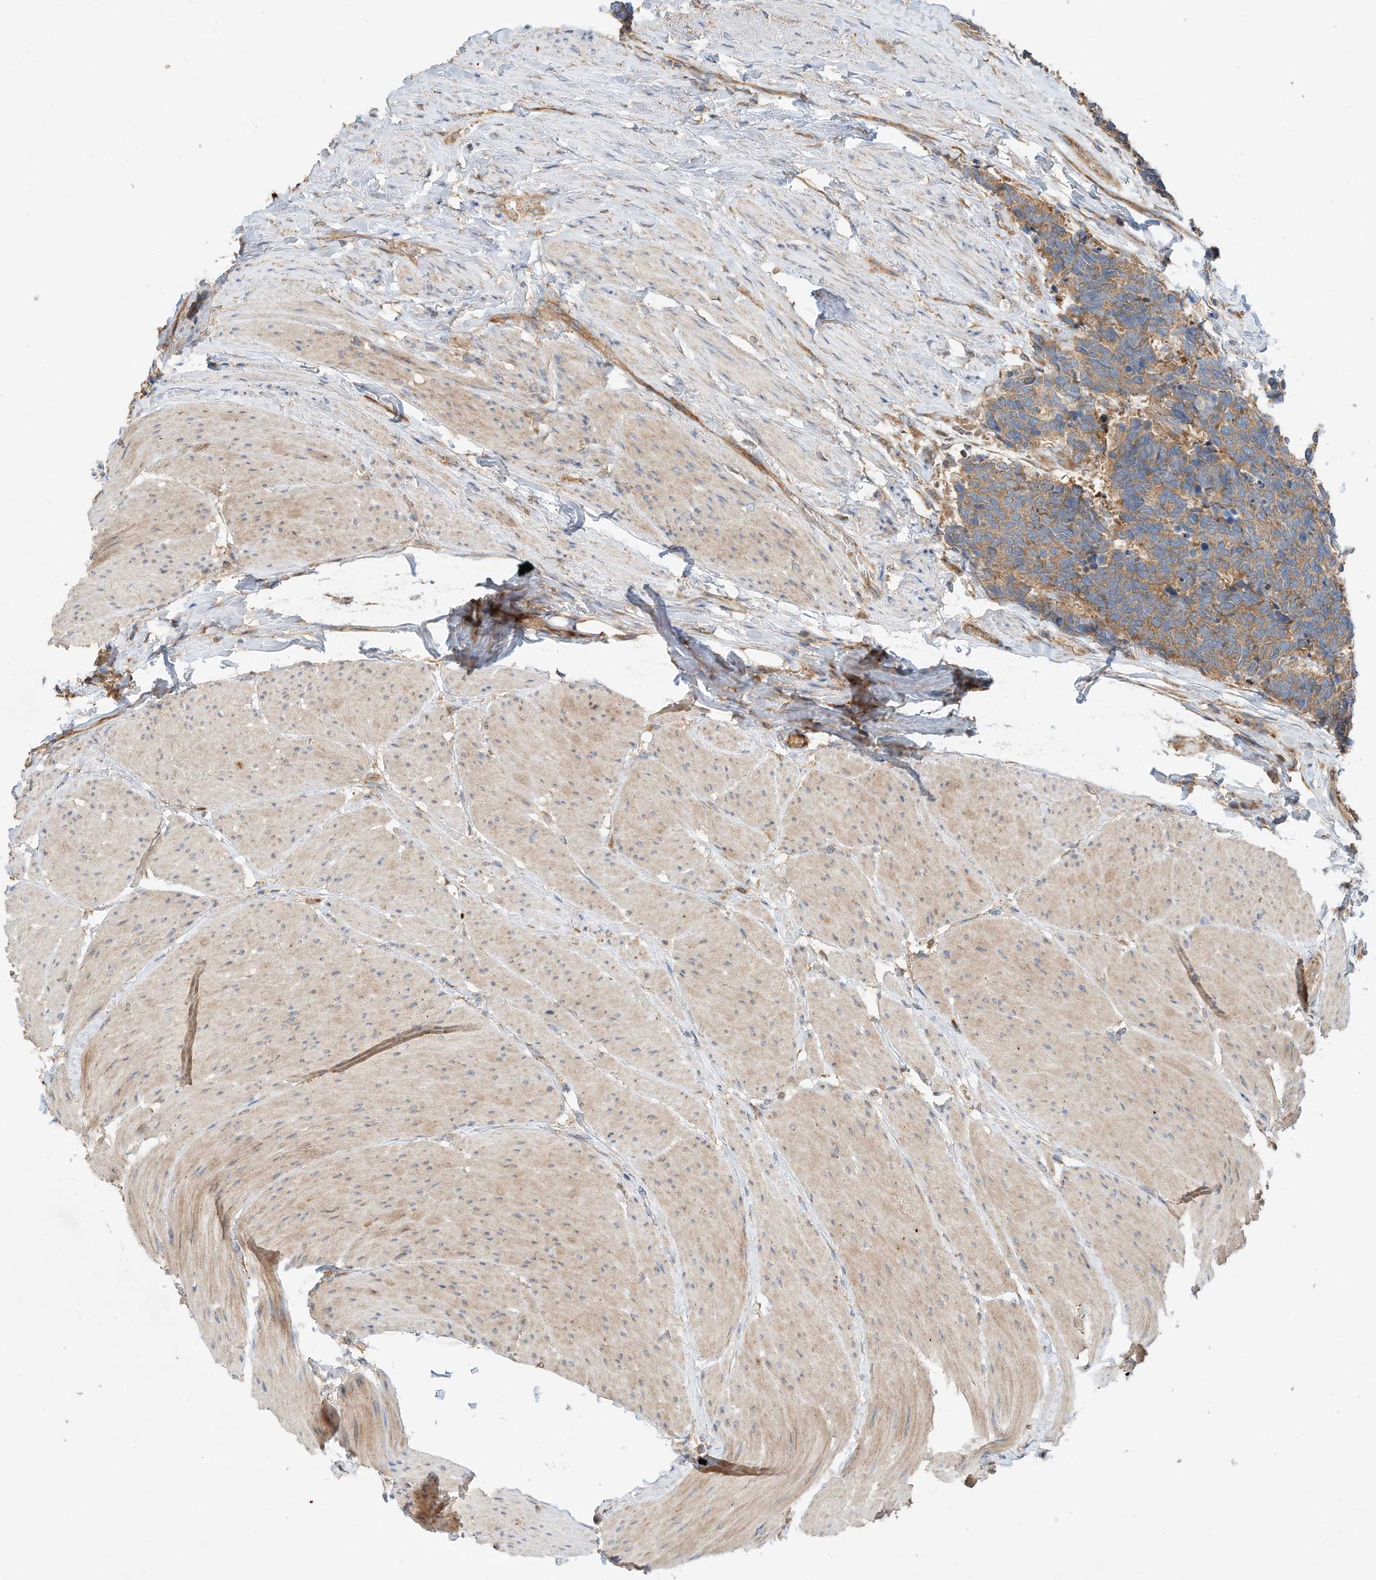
{"staining": {"intensity": "moderate", "quantity": ">75%", "location": "cytoplasmic/membranous"}, "tissue": "carcinoid", "cell_type": "Tumor cells", "image_type": "cancer", "snomed": [{"axis": "morphology", "description": "Carcinoma, NOS"}, {"axis": "morphology", "description": "Carcinoid, malignant, NOS"}, {"axis": "topography", "description": "Urinary bladder"}], "caption": "An immunohistochemistry image of neoplastic tissue is shown. Protein staining in brown shows moderate cytoplasmic/membranous positivity in carcinoid within tumor cells.", "gene": "CPAMD8", "patient": {"sex": "male", "age": 57}}